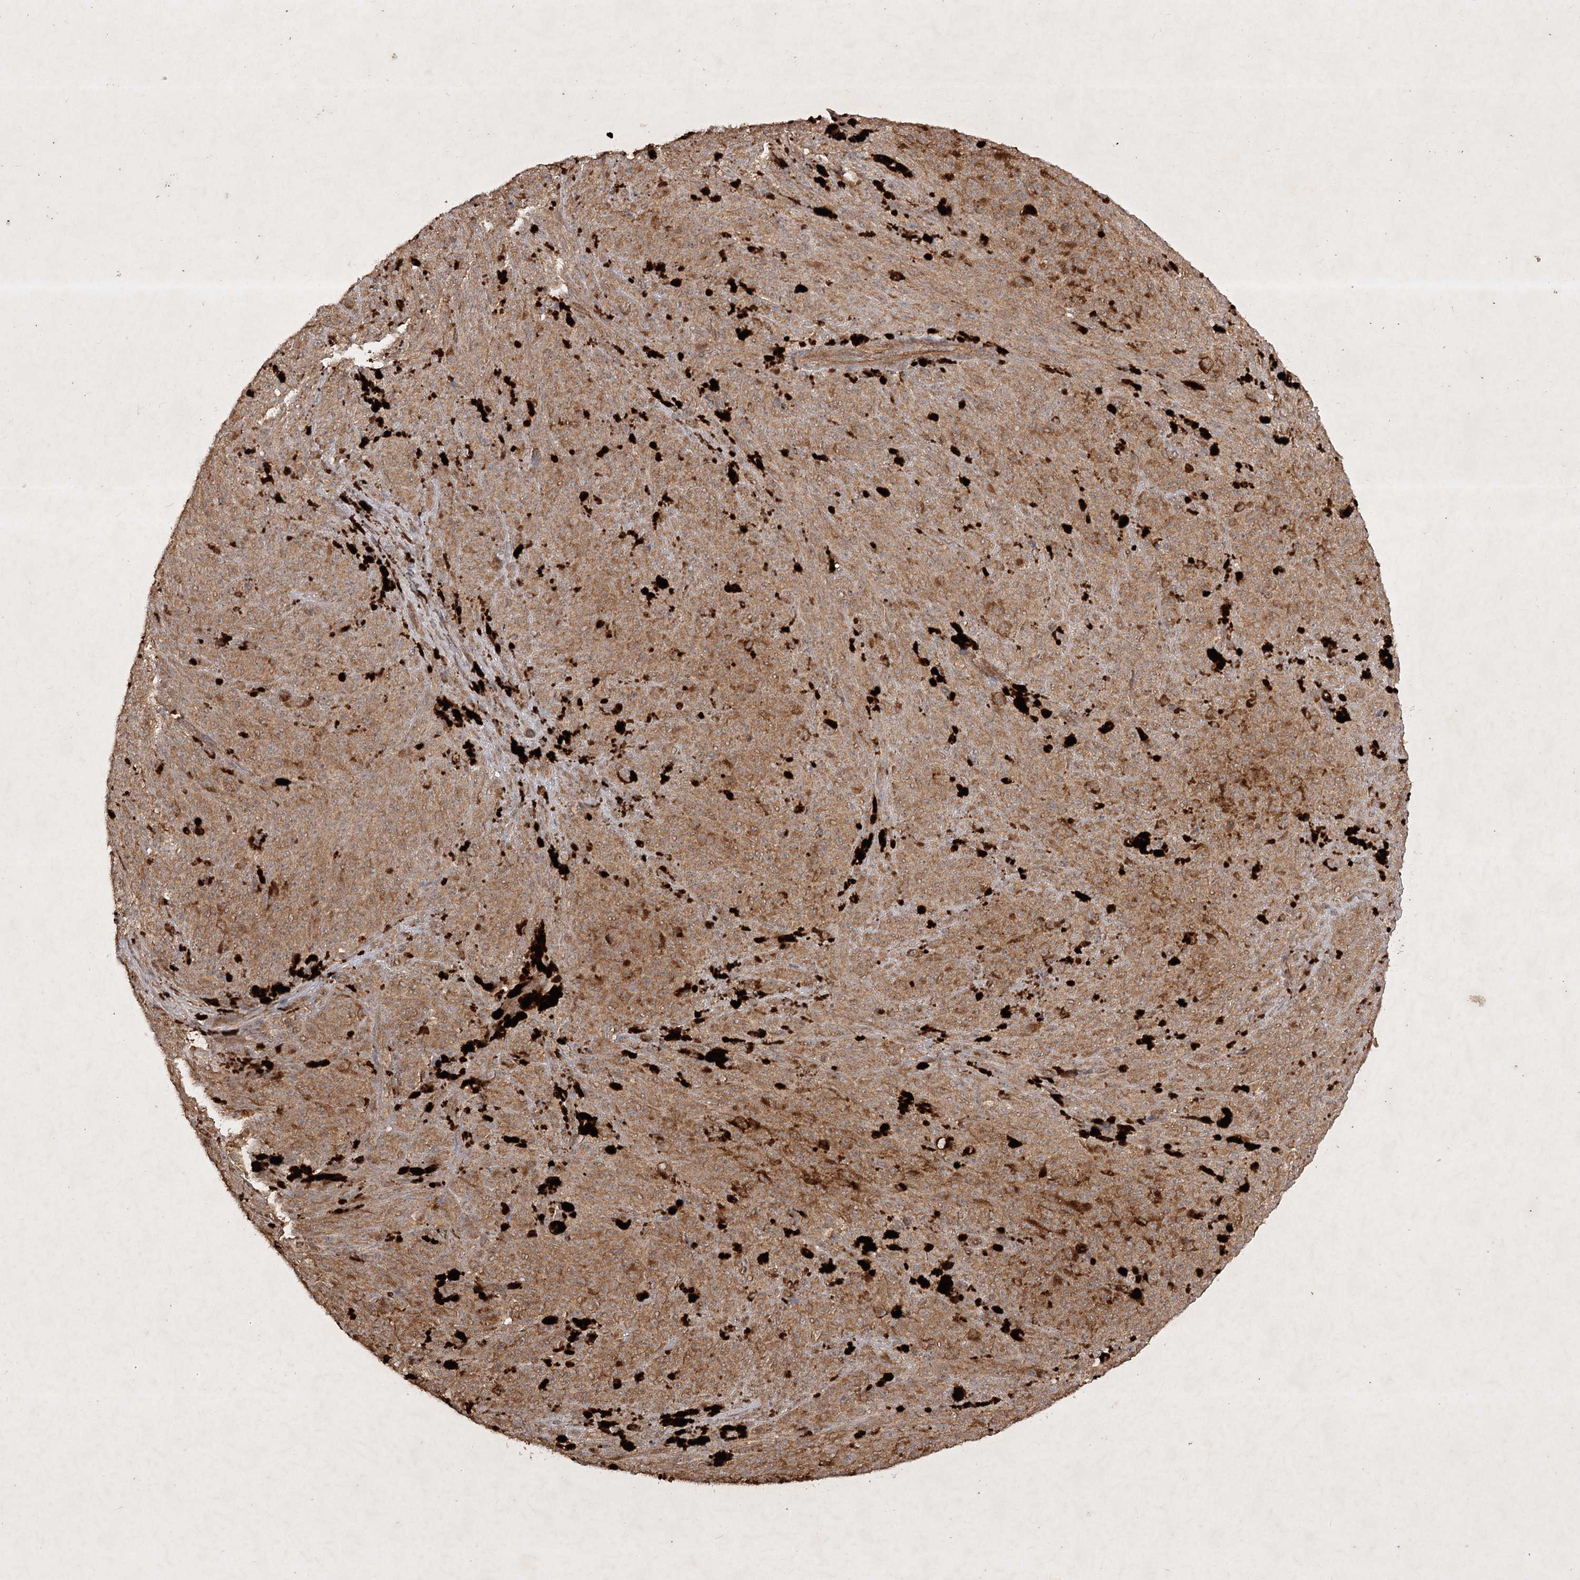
{"staining": {"intensity": "moderate", "quantity": ">75%", "location": "cytoplasmic/membranous"}, "tissue": "melanoma", "cell_type": "Tumor cells", "image_type": "cancer", "snomed": [{"axis": "morphology", "description": "Malignant melanoma, NOS"}, {"axis": "topography", "description": "Skin"}], "caption": "Tumor cells demonstrate medium levels of moderate cytoplasmic/membranous expression in about >75% of cells in human melanoma. The protein is shown in brown color, while the nuclei are stained blue.", "gene": "ARL13A", "patient": {"sex": "female", "age": 82}}